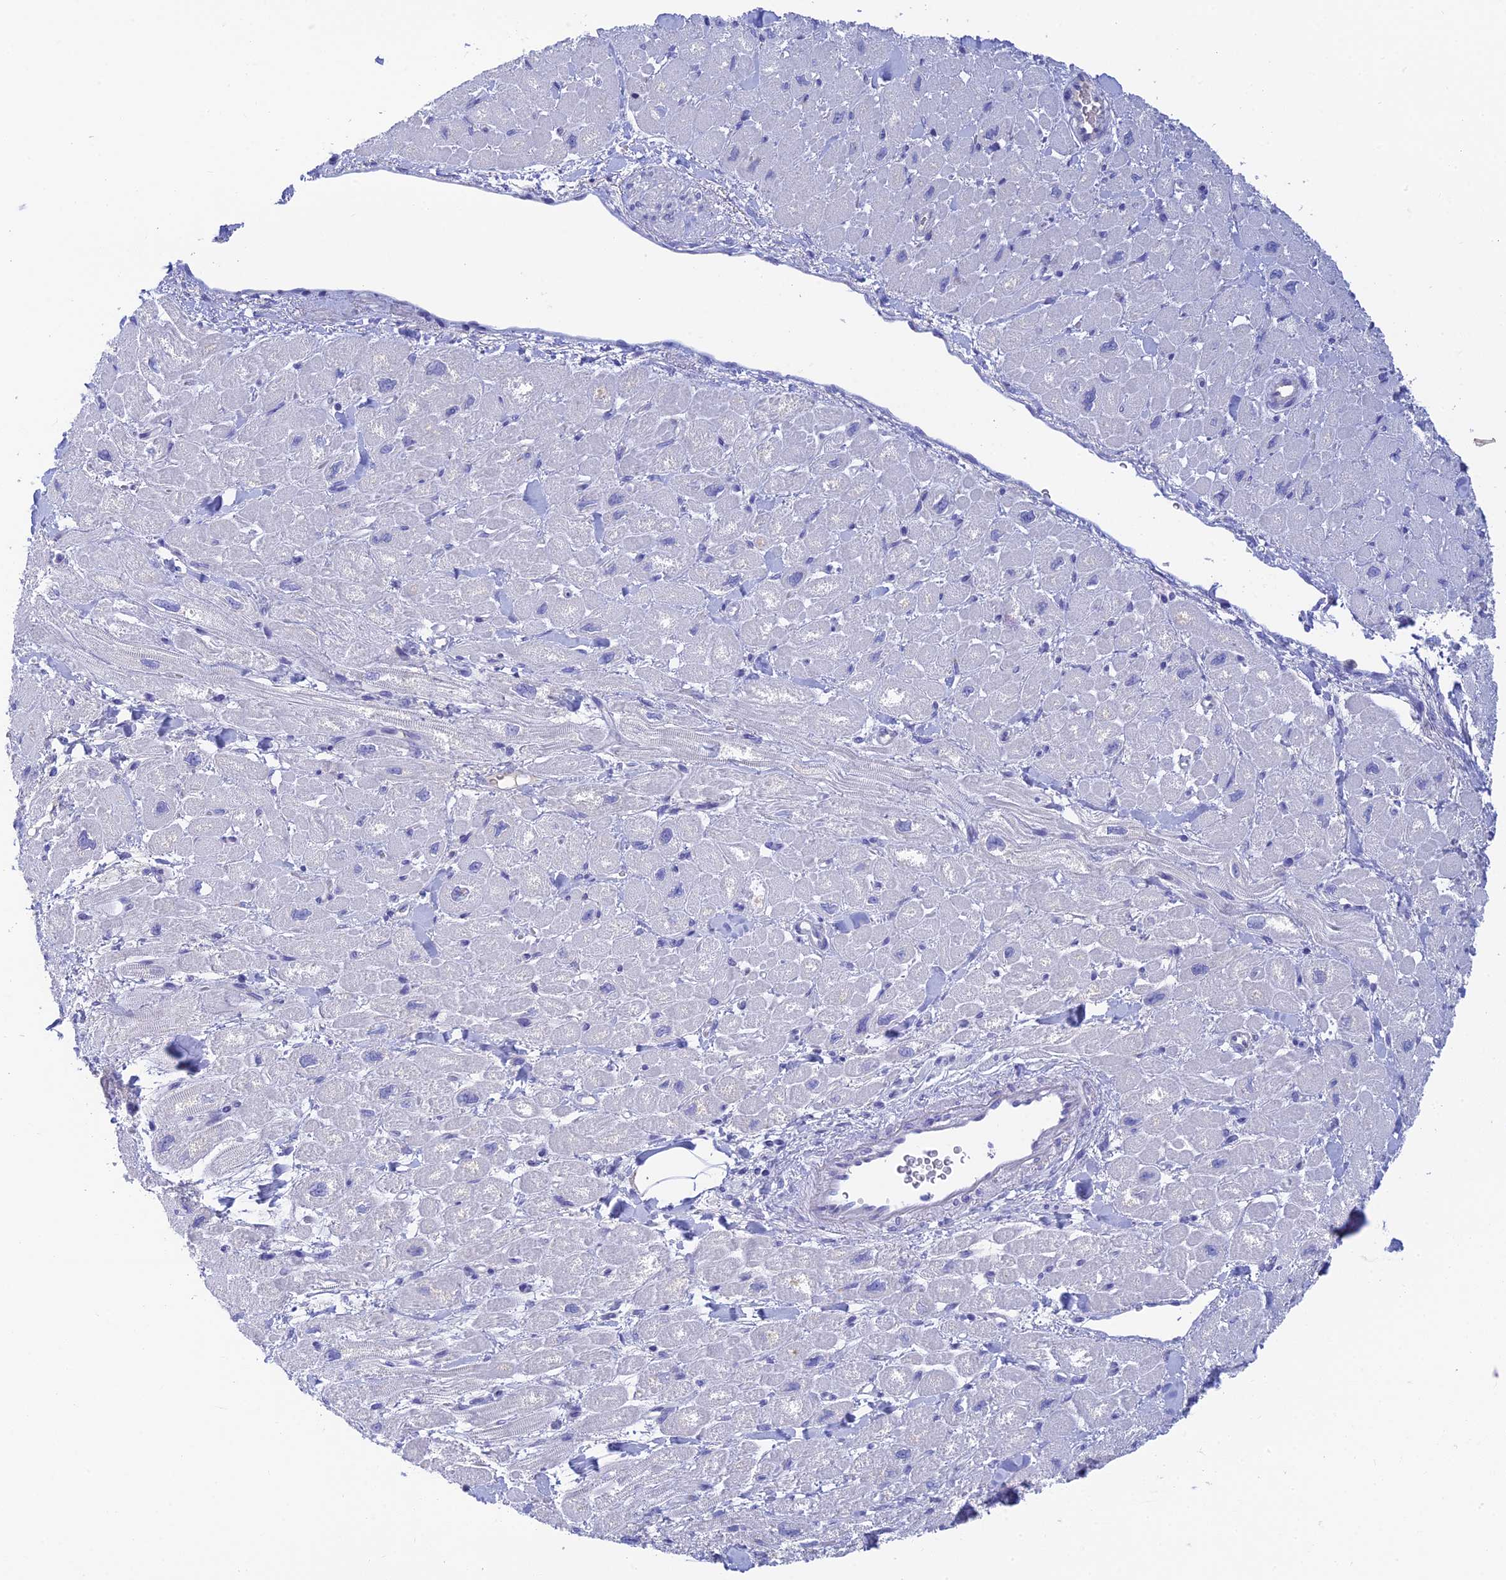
{"staining": {"intensity": "negative", "quantity": "none", "location": "none"}, "tissue": "heart muscle", "cell_type": "Cardiomyocytes", "image_type": "normal", "snomed": [{"axis": "morphology", "description": "Normal tissue, NOS"}, {"axis": "topography", "description": "Heart"}], "caption": "The immunohistochemistry (IHC) image has no significant expression in cardiomyocytes of heart muscle.", "gene": "INTS13", "patient": {"sex": "male", "age": 65}}